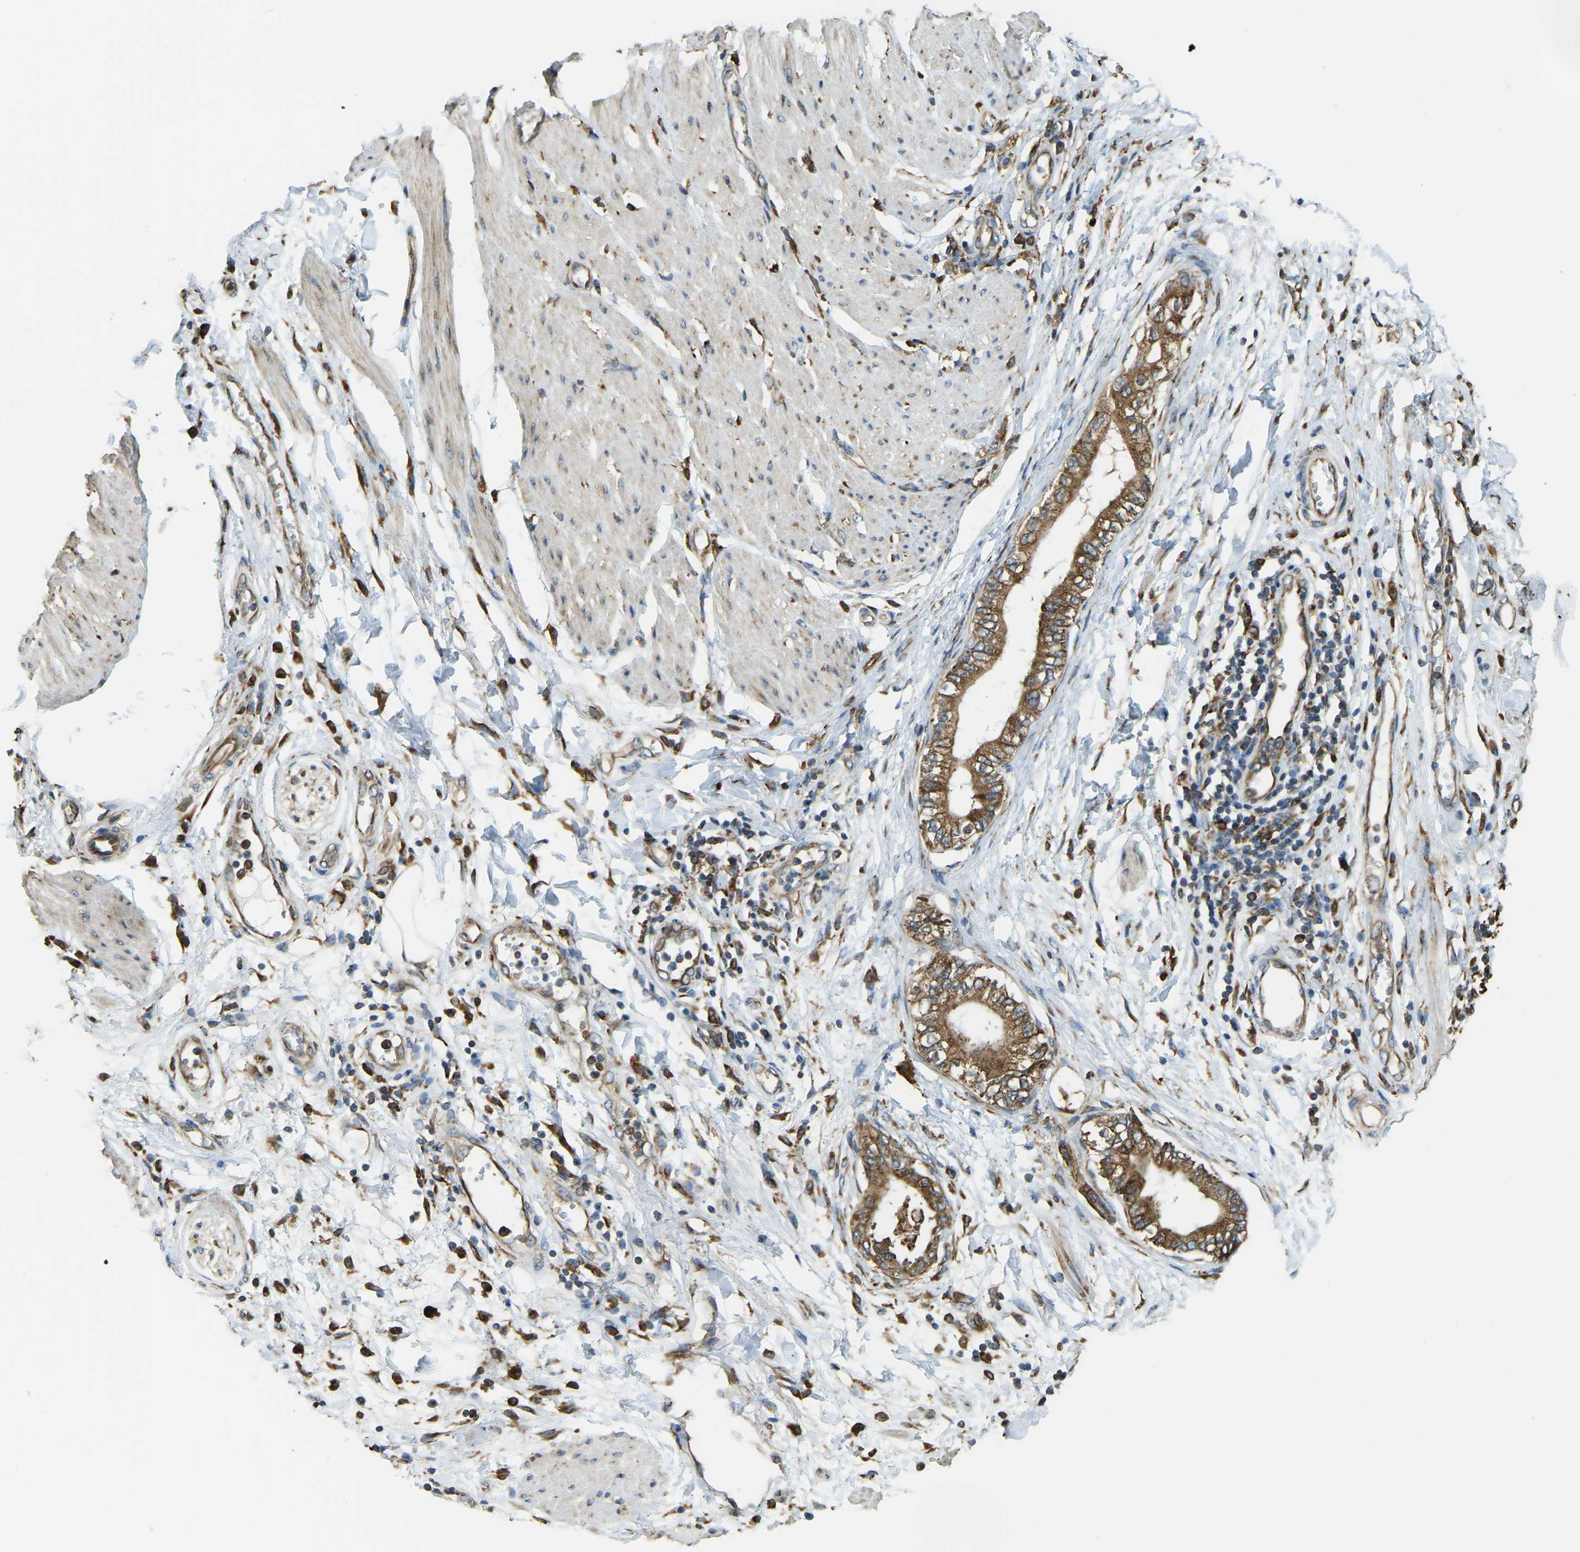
{"staining": {"intensity": "moderate", "quantity": ">75%", "location": "cytoplasmic/membranous"}, "tissue": "pancreatic cancer", "cell_type": "Tumor cells", "image_type": "cancer", "snomed": [{"axis": "morphology", "description": "Normal tissue, NOS"}, {"axis": "morphology", "description": "Adenocarcinoma, NOS"}, {"axis": "topography", "description": "Pancreas"}, {"axis": "topography", "description": "Duodenum"}], "caption": "Immunohistochemistry photomicrograph of human adenocarcinoma (pancreatic) stained for a protein (brown), which exhibits medium levels of moderate cytoplasmic/membranous positivity in approximately >75% of tumor cells.", "gene": "RNF115", "patient": {"sex": "female", "age": 60}}